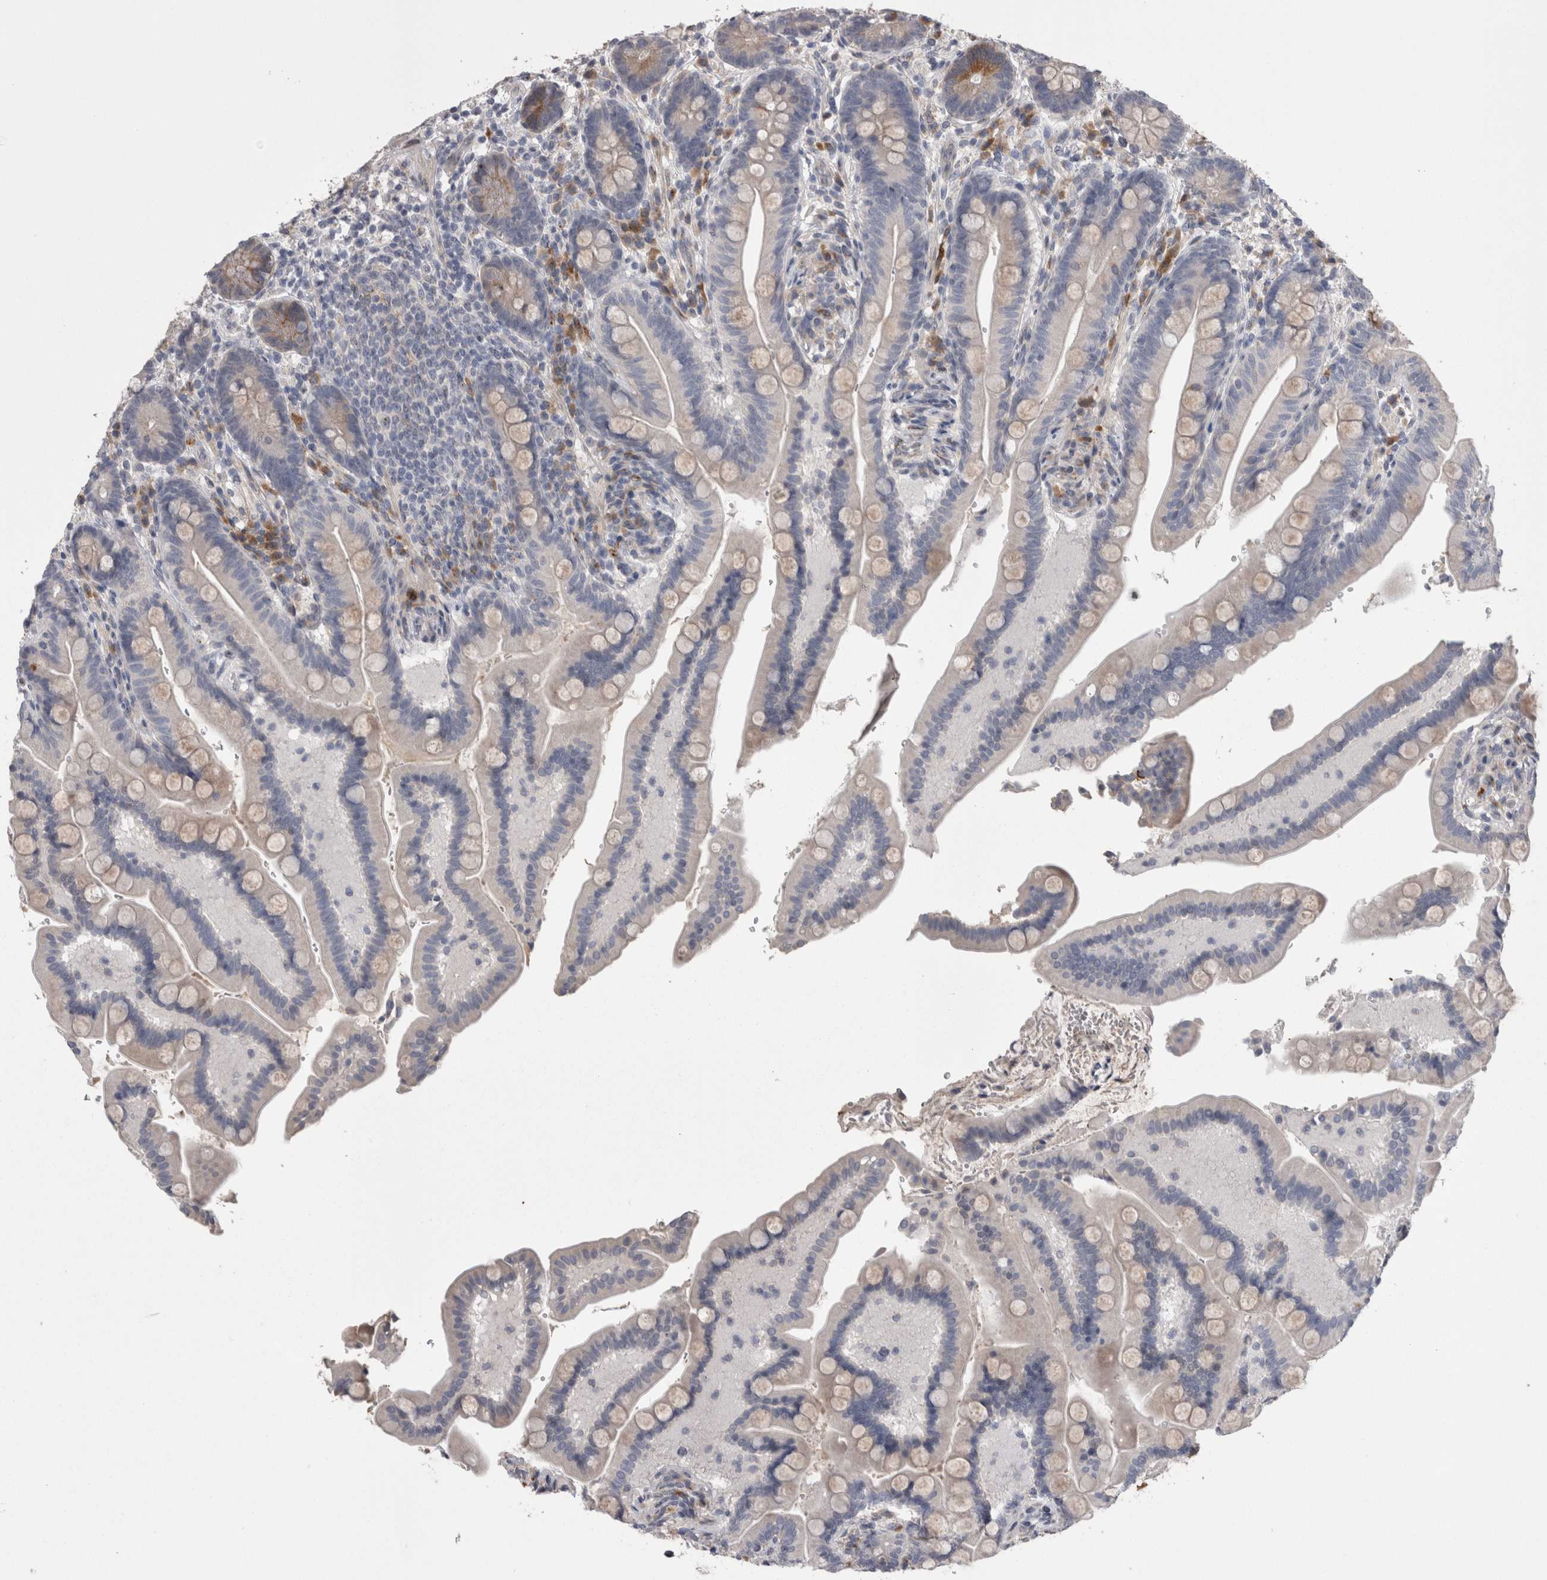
{"staining": {"intensity": "weak", "quantity": ">75%", "location": "cytoplasmic/membranous"}, "tissue": "colon", "cell_type": "Endothelial cells", "image_type": "normal", "snomed": [{"axis": "morphology", "description": "Normal tissue, NOS"}, {"axis": "topography", "description": "Smooth muscle"}, {"axis": "topography", "description": "Colon"}], "caption": "This histopathology image shows unremarkable colon stained with IHC to label a protein in brown. The cytoplasmic/membranous of endothelial cells show weak positivity for the protein. Nuclei are counter-stained blue.", "gene": "STC1", "patient": {"sex": "male", "age": 73}}